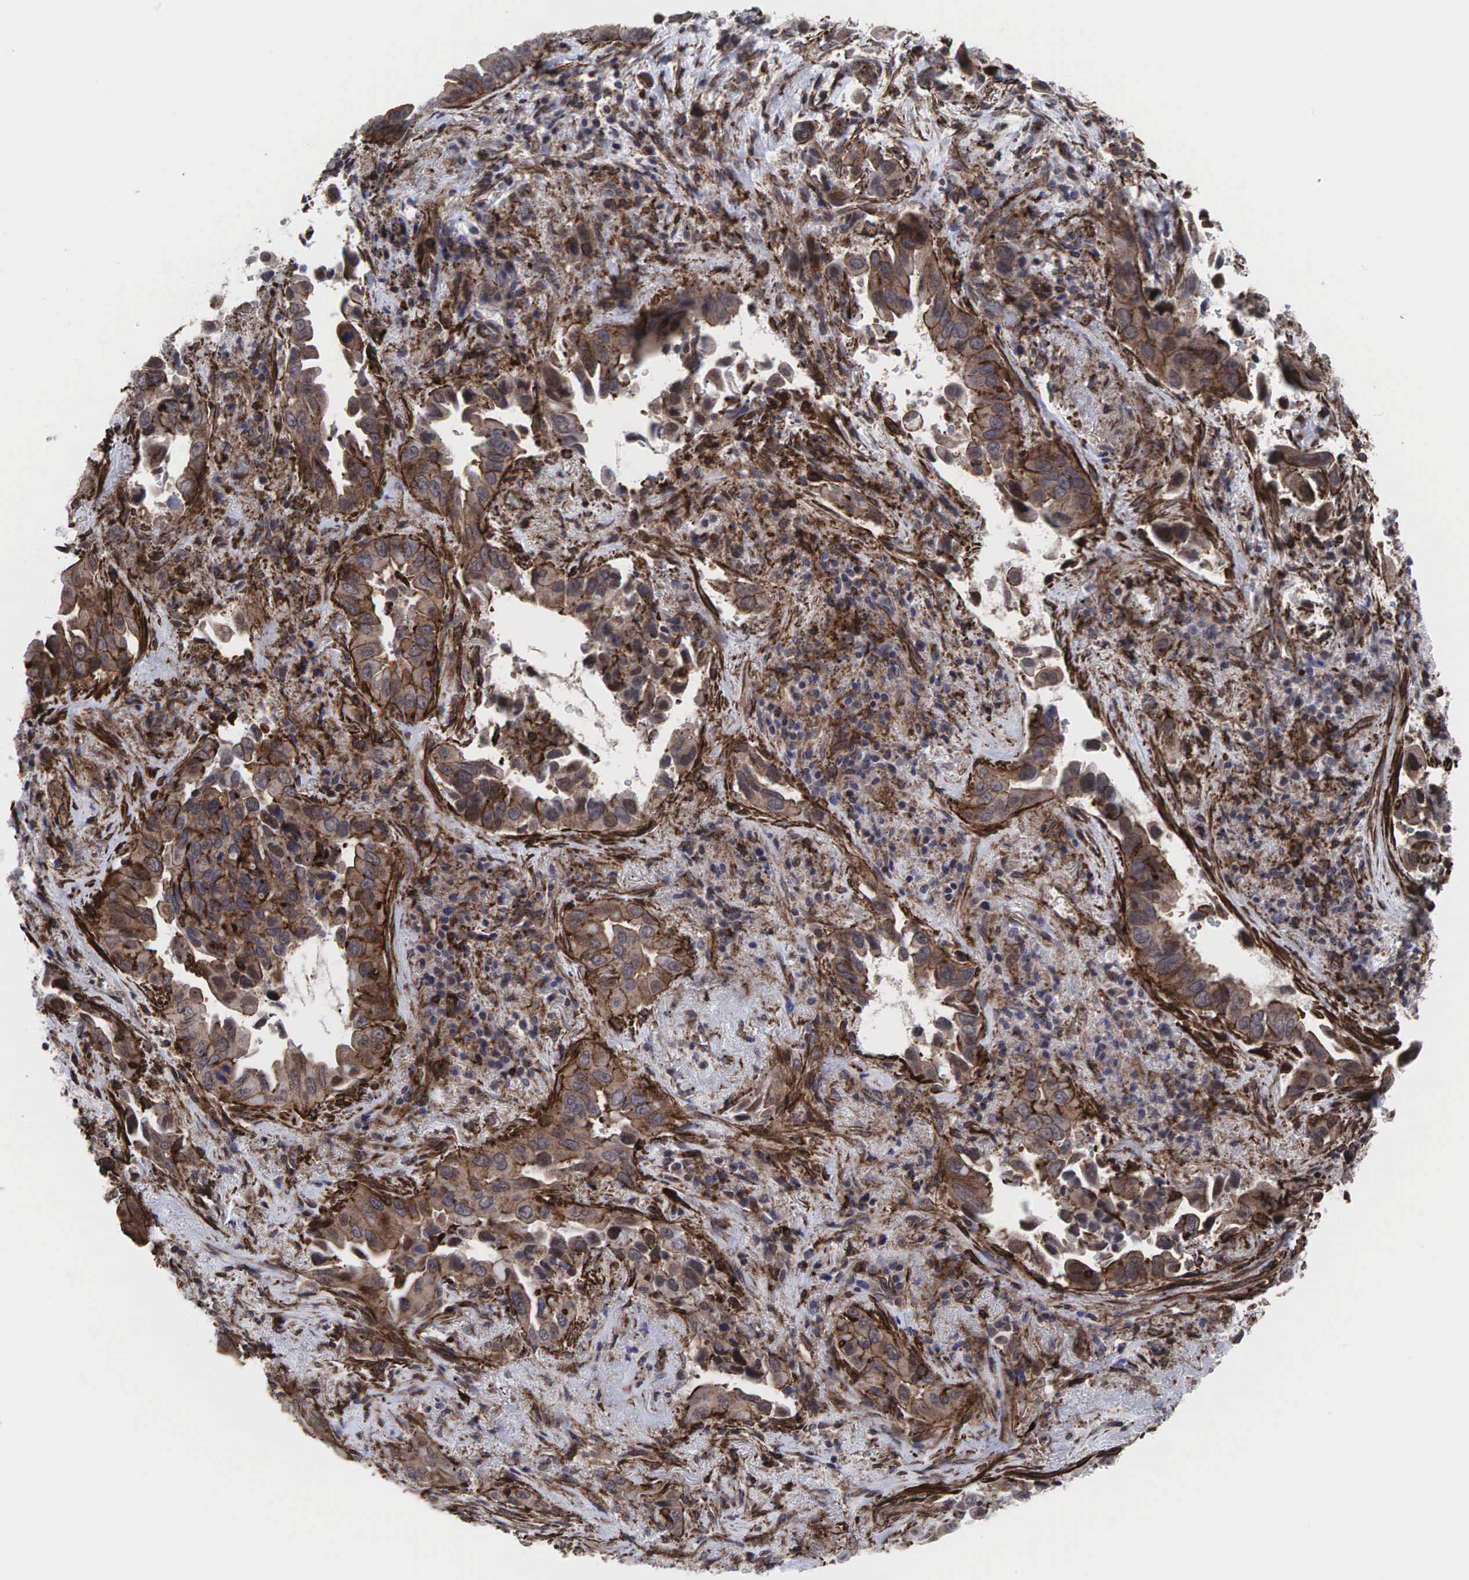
{"staining": {"intensity": "weak", "quantity": ">75%", "location": "cytoplasmic/membranous"}, "tissue": "lung cancer", "cell_type": "Tumor cells", "image_type": "cancer", "snomed": [{"axis": "morphology", "description": "Adenocarcinoma, NOS"}, {"axis": "topography", "description": "Lung"}], "caption": "The photomicrograph demonstrates immunohistochemical staining of lung adenocarcinoma. There is weak cytoplasmic/membranous expression is present in approximately >75% of tumor cells.", "gene": "GPRASP1", "patient": {"sex": "male", "age": 68}}